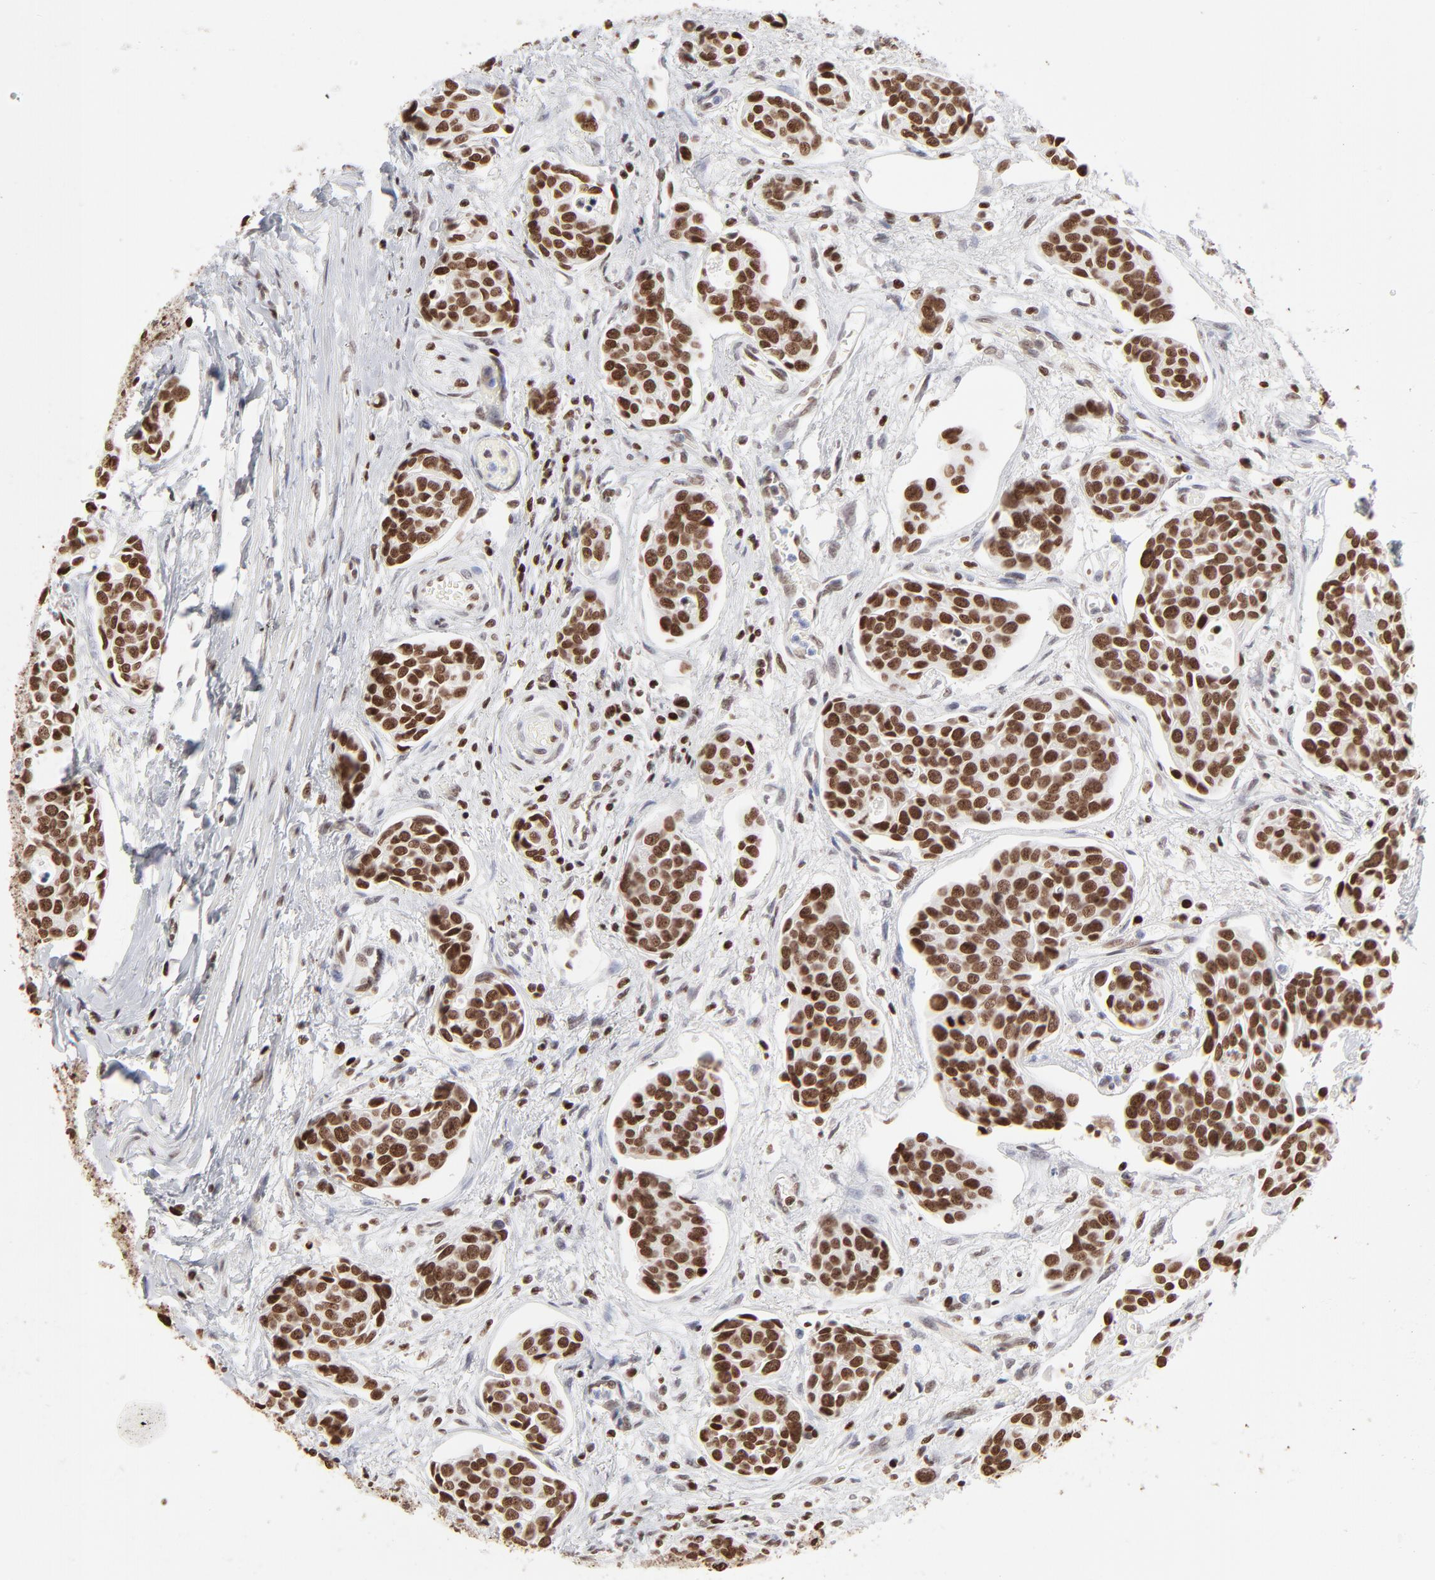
{"staining": {"intensity": "strong", "quantity": ">75%", "location": "nuclear"}, "tissue": "urothelial cancer", "cell_type": "Tumor cells", "image_type": "cancer", "snomed": [{"axis": "morphology", "description": "Urothelial carcinoma, High grade"}, {"axis": "topography", "description": "Urinary bladder"}], "caption": "Immunohistochemistry (IHC) image of neoplastic tissue: urothelial cancer stained using immunohistochemistry reveals high levels of strong protein expression localized specifically in the nuclear of tumor cells, appearing as a nuclear brown color.", "gene": "PARP1", "patient": {"sex": "male", "age": 78}}